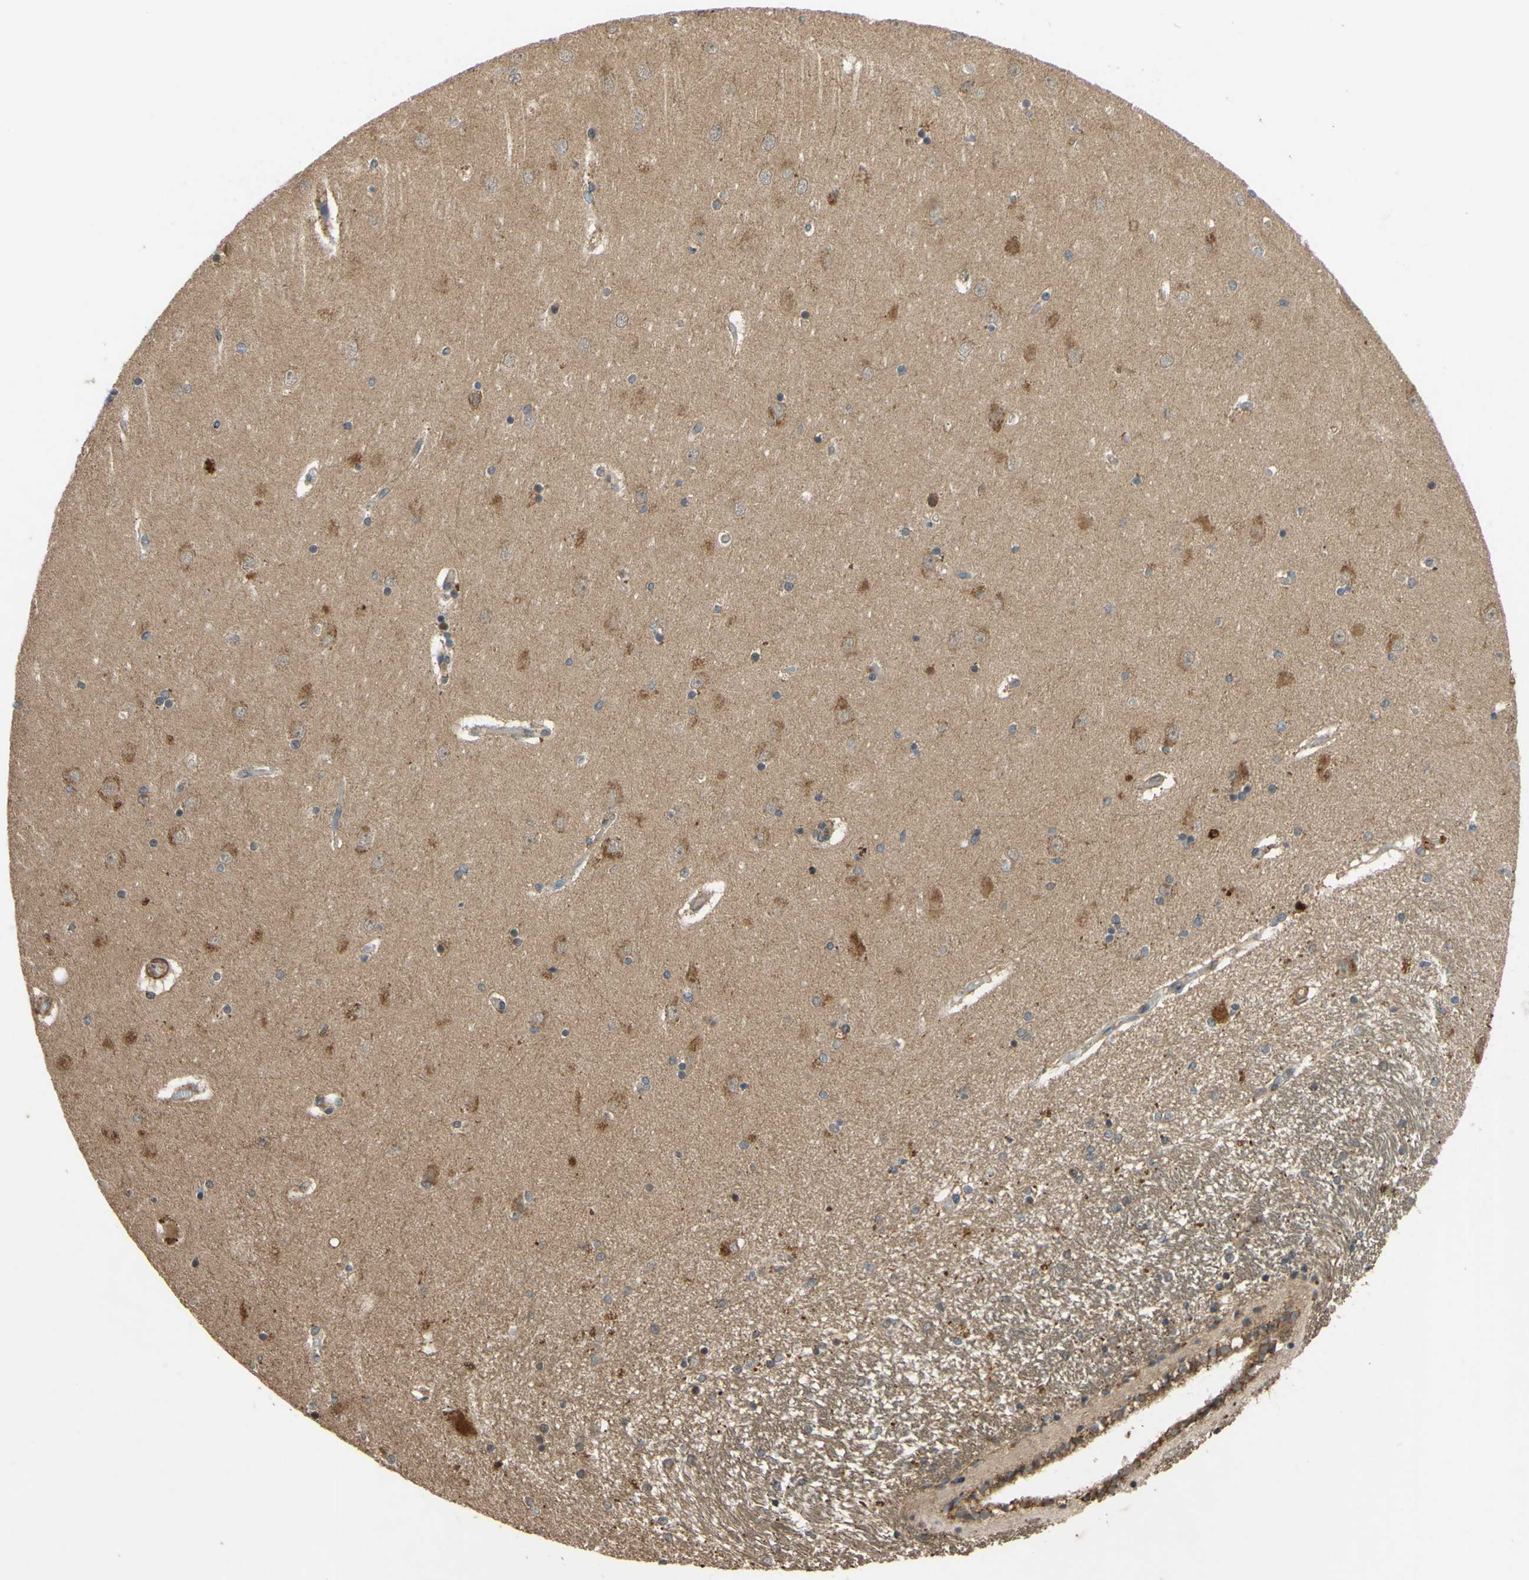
{"staining": {"intensity": "moderate", "quantity": "<25%", "location": "cytoplasmic/membranous"}, "tissue": "hippocampus", "cell_type": "Glial cells", "image_type": "normal", "snomed": [{"axis": "morphology", "description": "Normal tissue, NOS"}, {"axis": "topography", "description": "Hippocampus"}], "caption": "Immunohistochemistry (IHC) (DAB) staining of benign human hippocampus shows moderate cytoplasmic/membranous protein expression in approximately <25% of glial cells. The staining is performed using DAB brown chromogen to label protein expression. The nuclei are counter-stained blue using hematoxylin.", "gene": "PARD6A", "patient": {"sex": "female", "age": 54}}